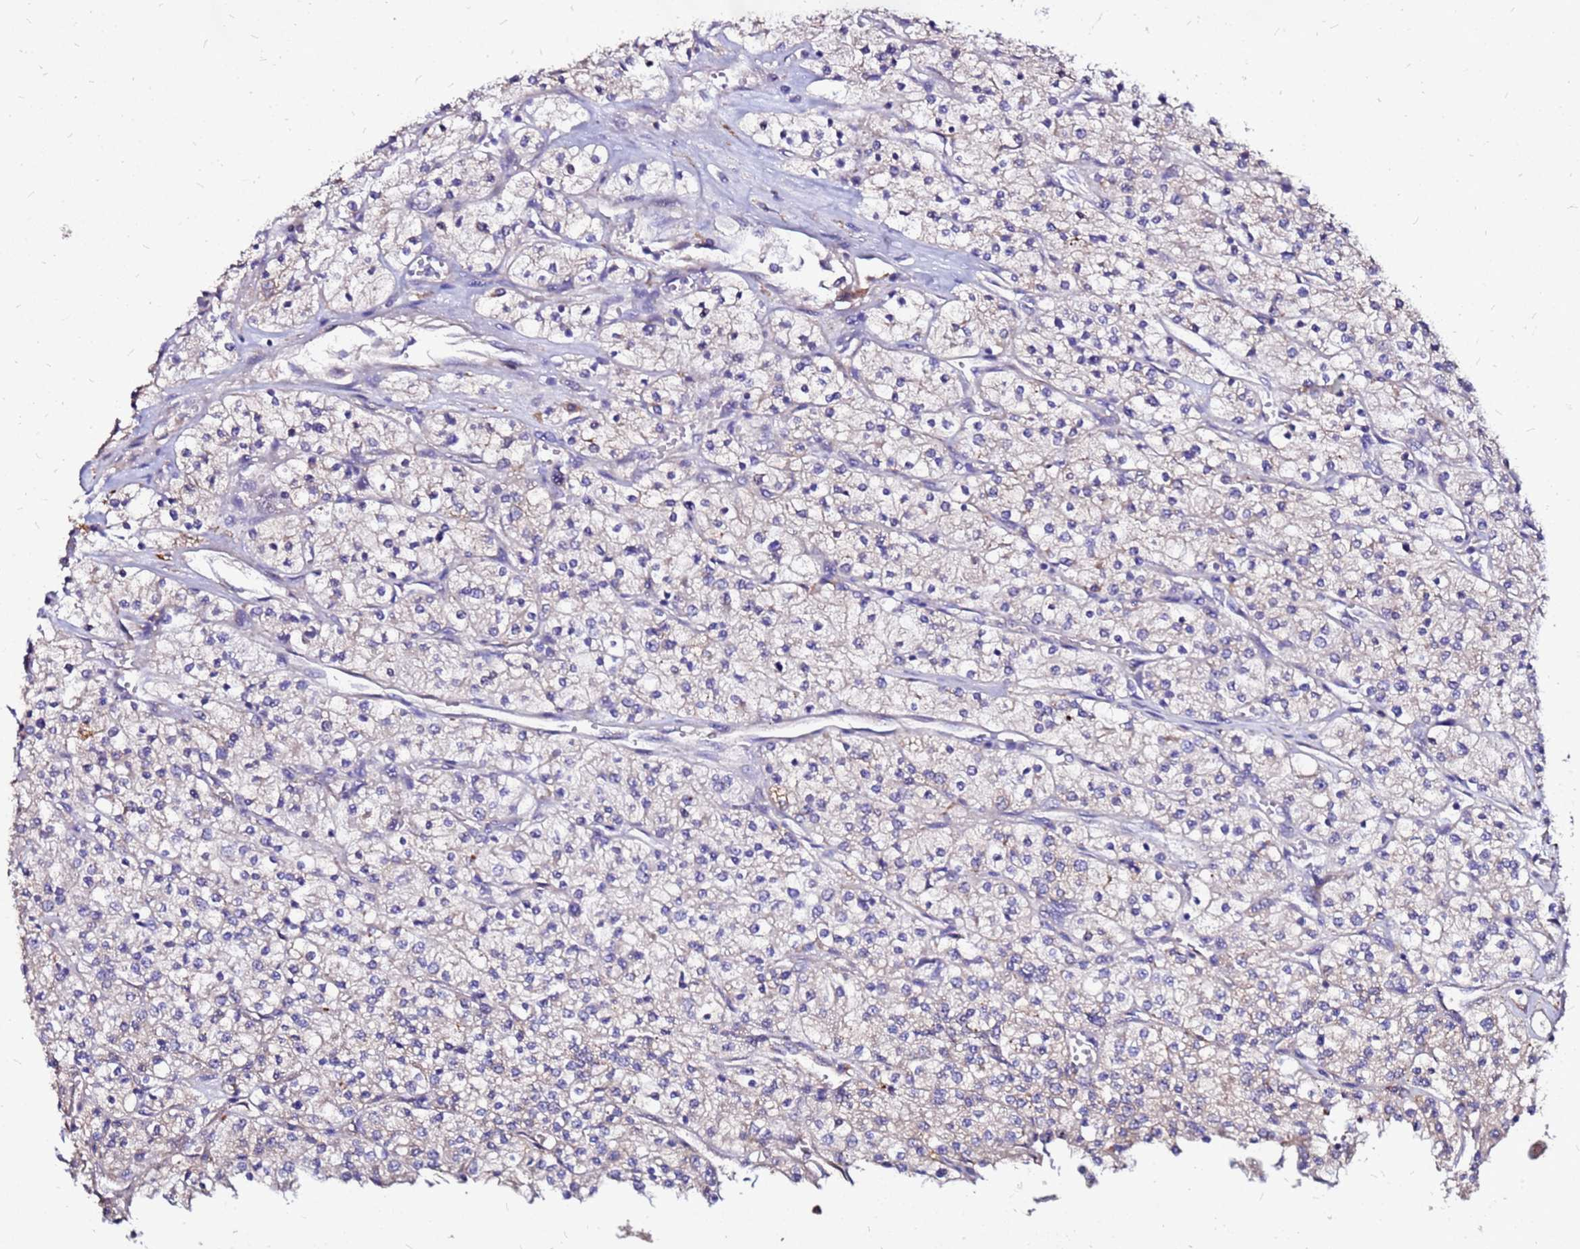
{"staining": {"intensity": "negative", "quantity": "none", "location": "none"}, "tissue": "renal cancer", "cell_type": "Tumor cells", "image_type": "cancer", "snomed": [{"axis": "morphology", "description": "Adenocarcinoma, NOS"}, {"axis": "topography", "description": "Kidney"}], "caption": "IHC of human adenocarcinoma (renal) shows no staining in tumor cells.", "gene": "ARHGEF5", "patient": {"sex": "male", "age": 80}}